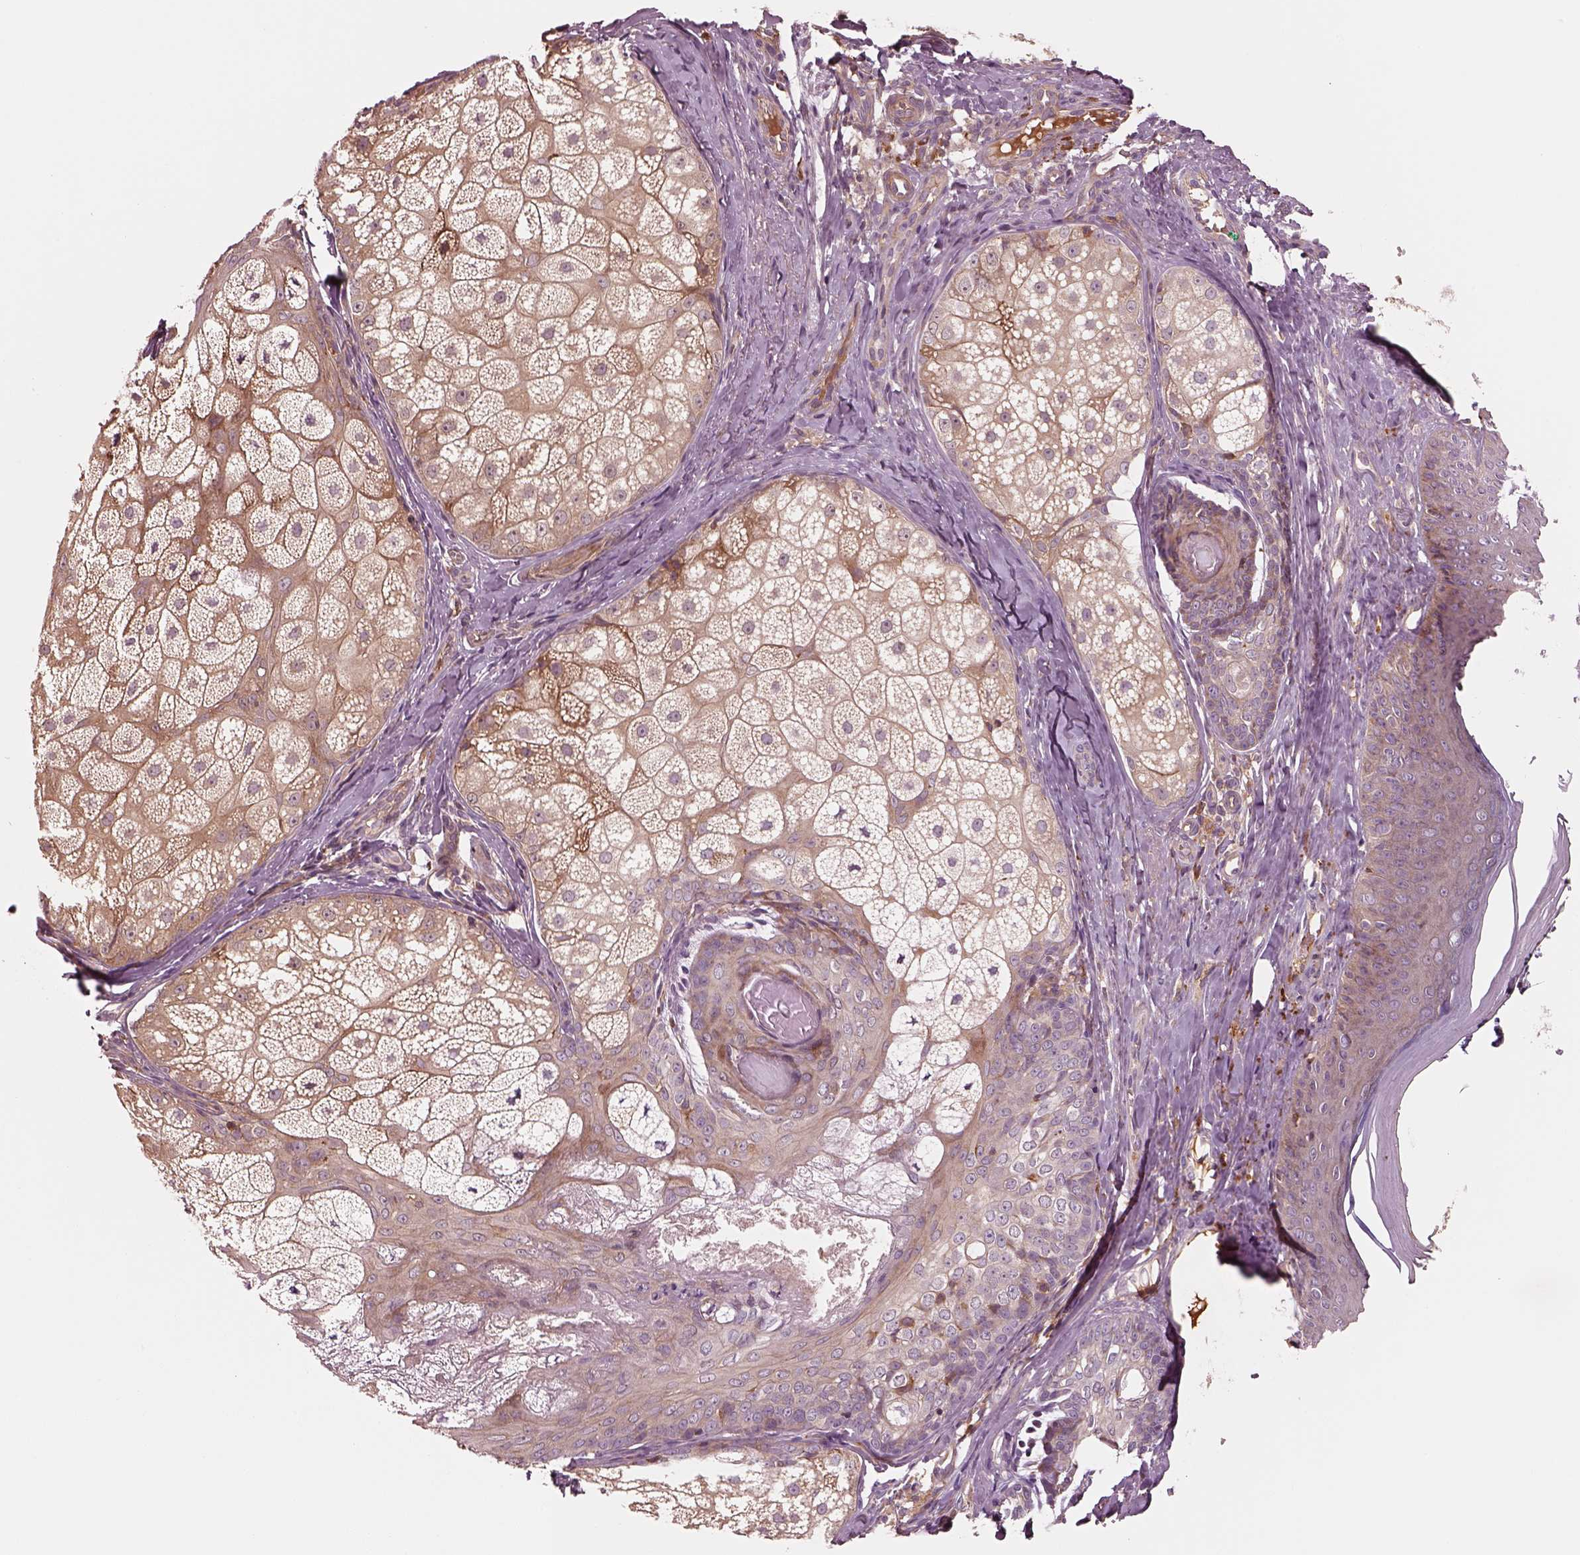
{"staining": {"intensity": "moderate", "quantity": "<25%", "location": "cytoplasmic/membranous"}, "tissue": "skin cancer", "cell_type": "Tumor cells", "image_type": "cancer", "snomed": [{"axis": "morphology", "description": "Basal cell carcinoma"}, {"axis": "topography", "description": "Skin"}], "caption": "Moderate cytoplasmic/membranous staining for a protein is appreciated in about <25% of tumor cells of skin cancer (basal cell carcinoma) using immunohistochemistry (IHC).", "gene": "ASCC2", "patient": {"sex": "male", "age": 57}}